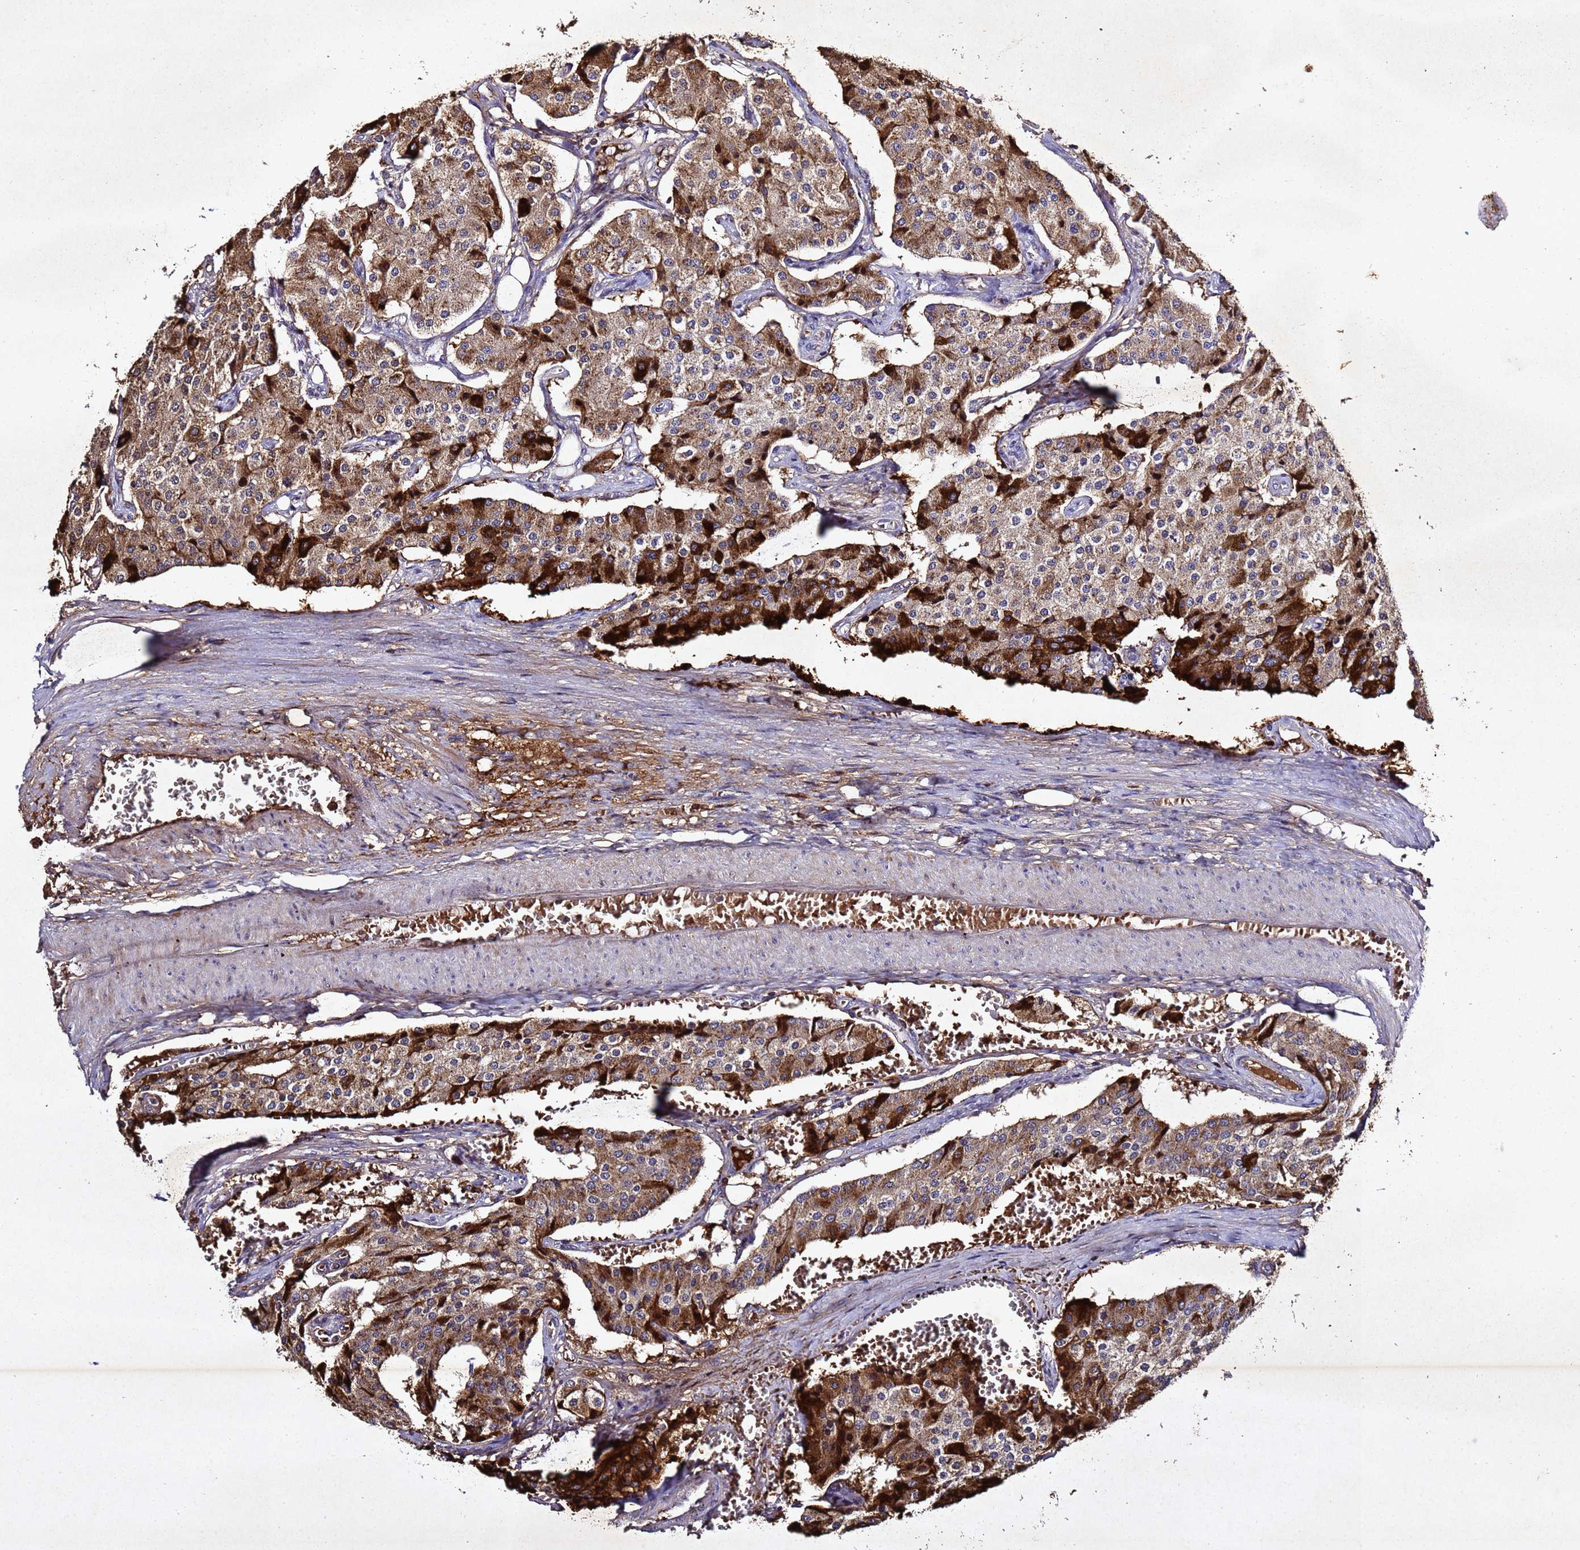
{"staining": {"intensity": "strong", "quantity": "25%-75%", "location": "cytoplasmic/membranous"}, "tissue": "carcinoid", "cell_type": "Tumor cells", "image_type": "cancer", "snomed": [{"axis": "morphology", "description": "Carcinoid, malignant, NOS"}, {"axis": "topography", "description": "Colon"}], "caption": "The image reveals staining of carcinoid (malignant), revealing strong cytoplasmic/membranous protein expression (brown color) within tumor cells. (DAB = brown stain, brightfield microscopy at high magnification).", "gene": "SV2B", "patient": {"sex": "female", "age": 52}}